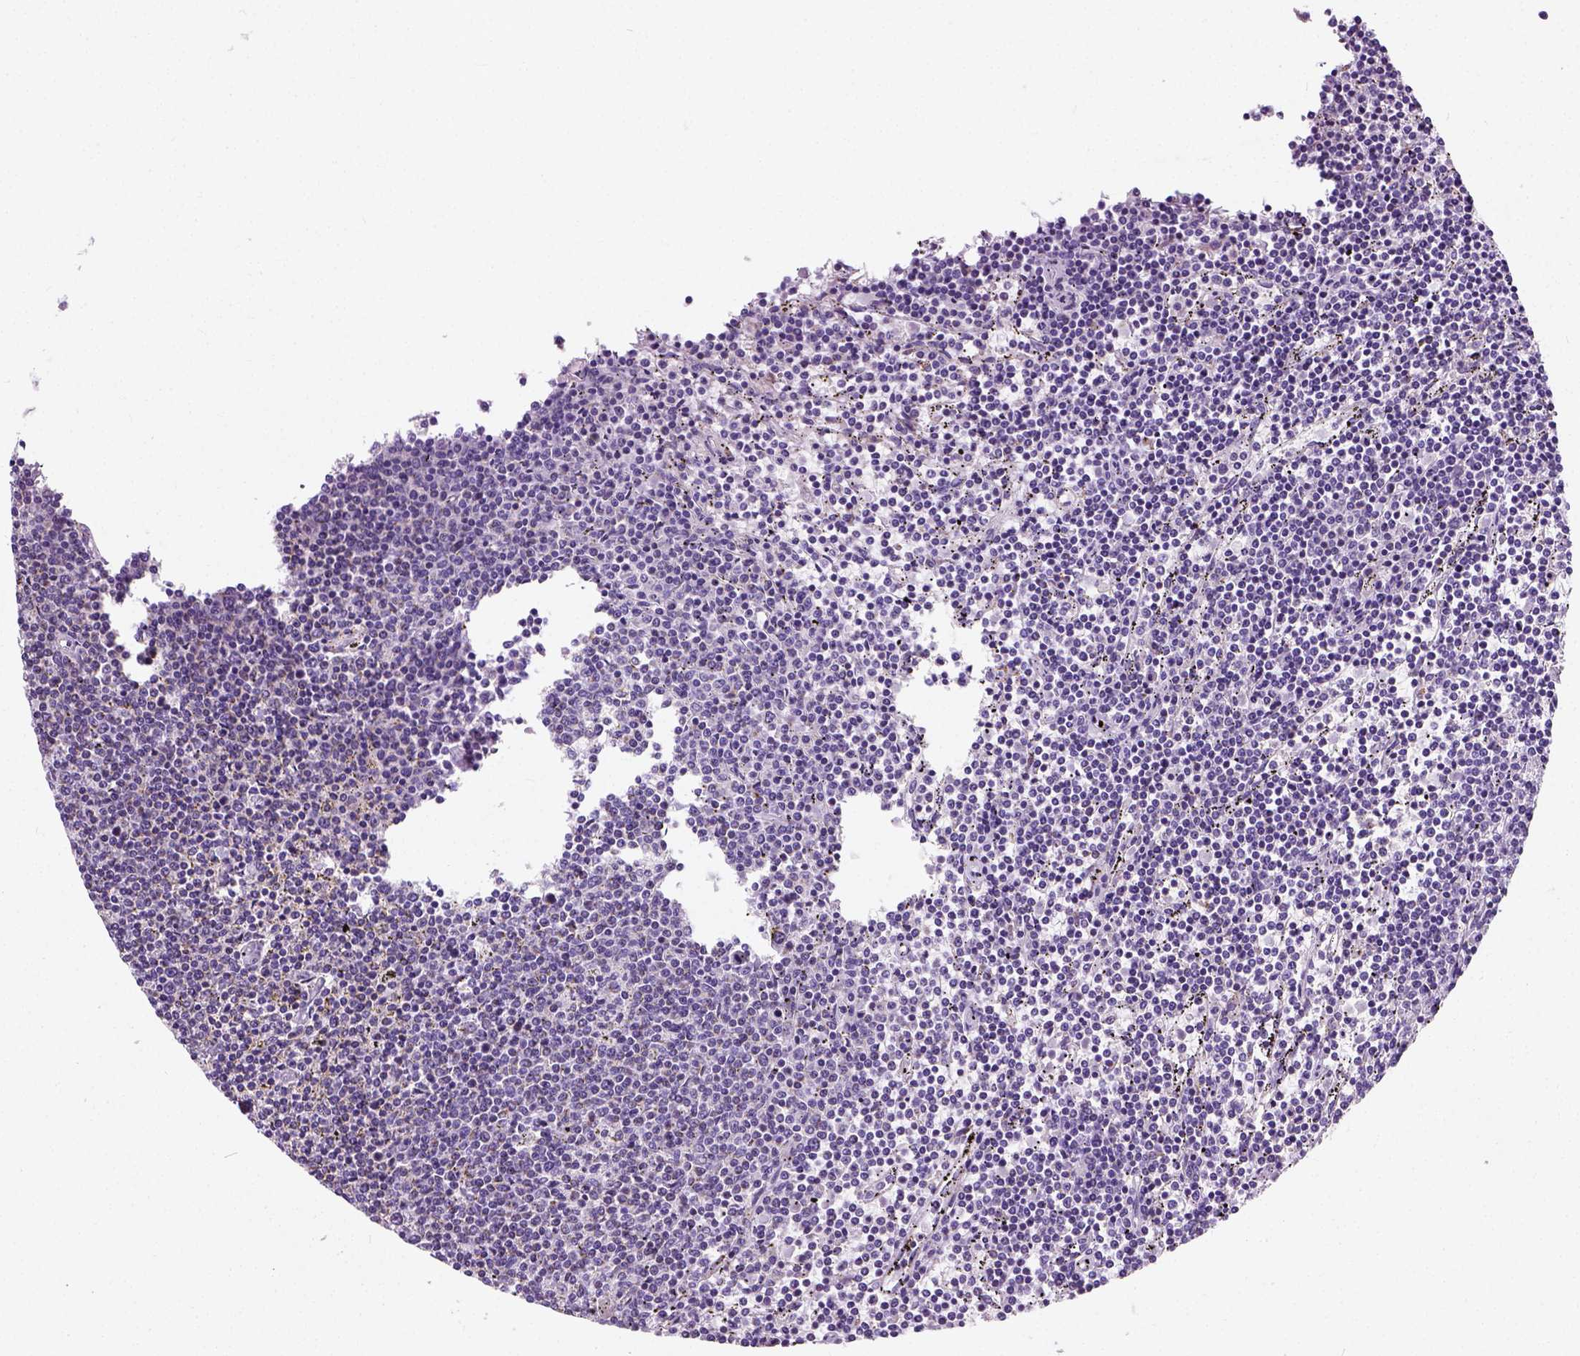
{"staining": {"intensity": "negative", "quantity": "none", "location": "none"}, "tissue": "lymphoma", "cell_type": "Tumor cells", "image_type": "cancer", "snomed": [{"axis": "morphology", "description": "Malignant lymphoma, non-Hodgkin's type, Low grade"}, {"axis": "topography", "description": "Spleen"}], "caption": "This is an immunohistochemistry (IHC) photomicrograph of lymphoma. There is no expression in tumor cells.", "gene": "CHODL", "patient": {"sex": "female", "age": 50}}